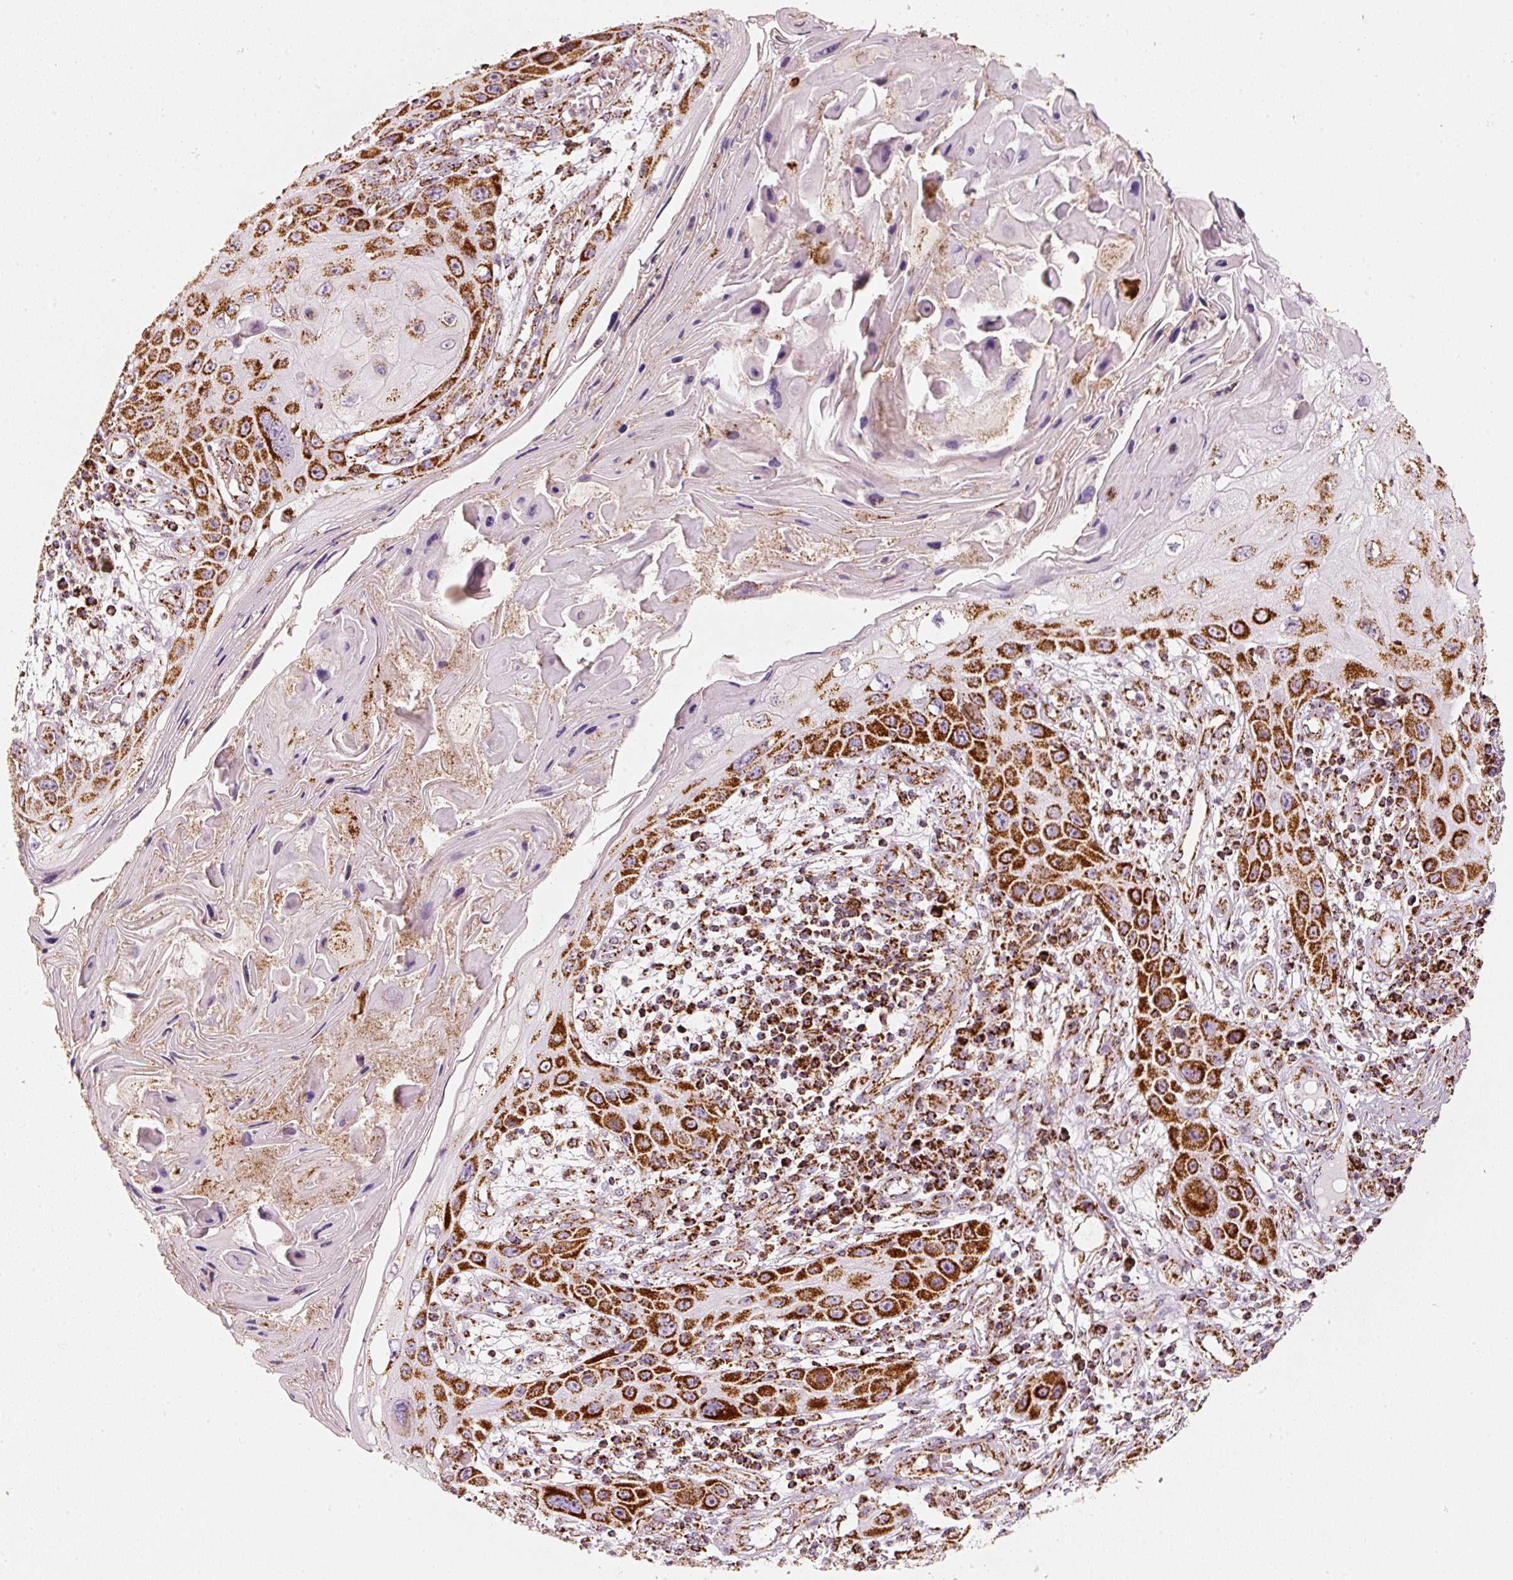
{"staining": {"intensity": "strong", "quantity": ">75%", "location": "cytoplasmic/membranous"}, "tissue": "skin cancer", "cell_type": "Tumor cells", "image_type": "cancer", "snomed": [{"axis": "morphology", "description": "Squamous cell carcinoma, NOS"}, {"axis": "topography", "description": "Skin"}, {"axis": "topography", "description": "Vulva"}], "caption": "There is high levels of strong cytoplasmic/membranous positivity in tumor cells of skin cancer, as demonstrated by immunohistochemical staining (brown color).", "gene": "UQCRC1", "patient": {"sex": "female", "age": 44}}